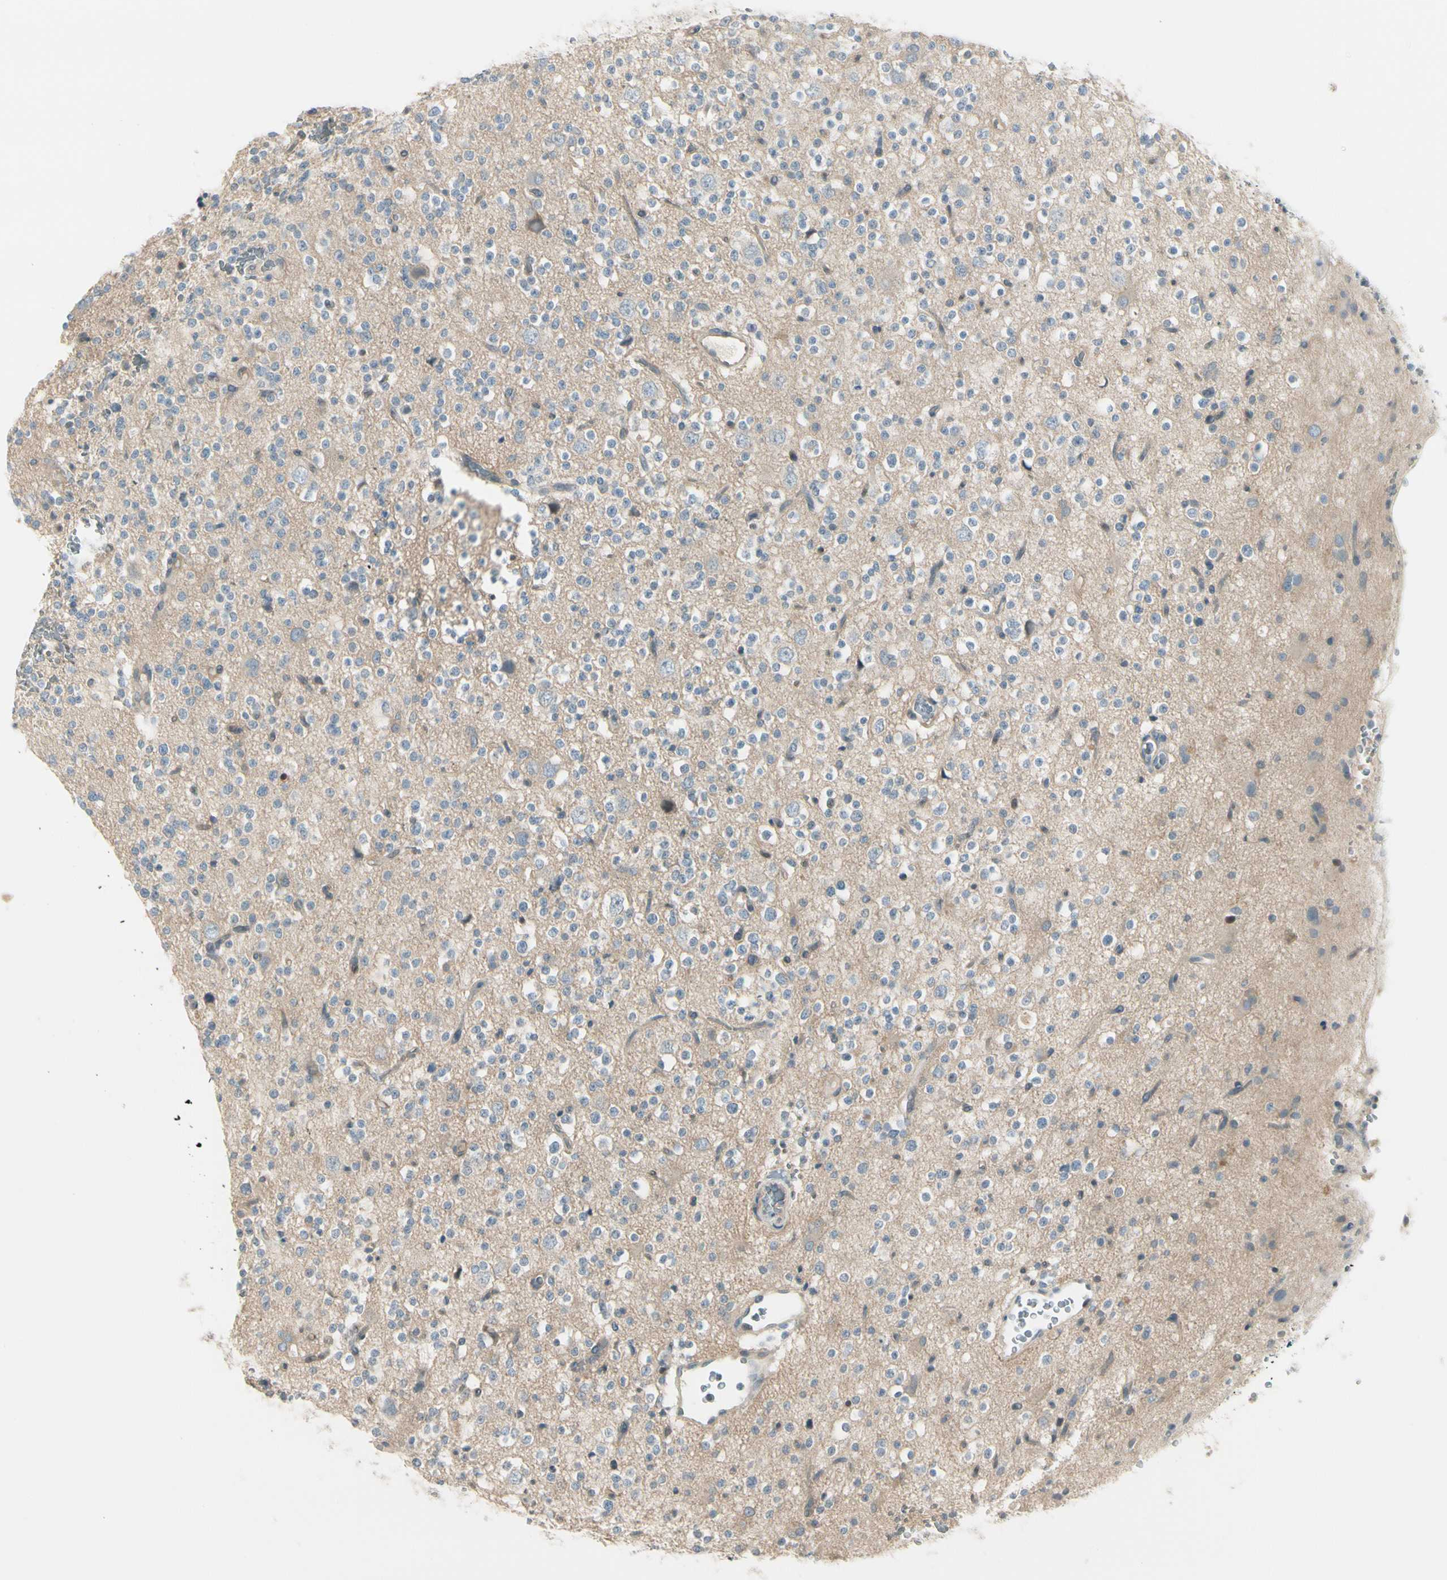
{"staining": {"intensity": "negative", "quantity": "none", "location": "none"}, "tissue": "glioma", "cell_type": "Tumor cells", "image_type": "cancer", "snomed": [{"axis": "morphology", "description": "Glioma, malignant, High grade"}, {"axis": "topography", "description": "Brain"}], "caption": "IHC photomicrograph of neoplastic tissue: glioma stained with DAB (3,3'-diaminobenzidine) demonstrates no significant protein staining in tumor cells.", "gene": "CYP2E1", "patient": {"sex": "male", "age": 47}}